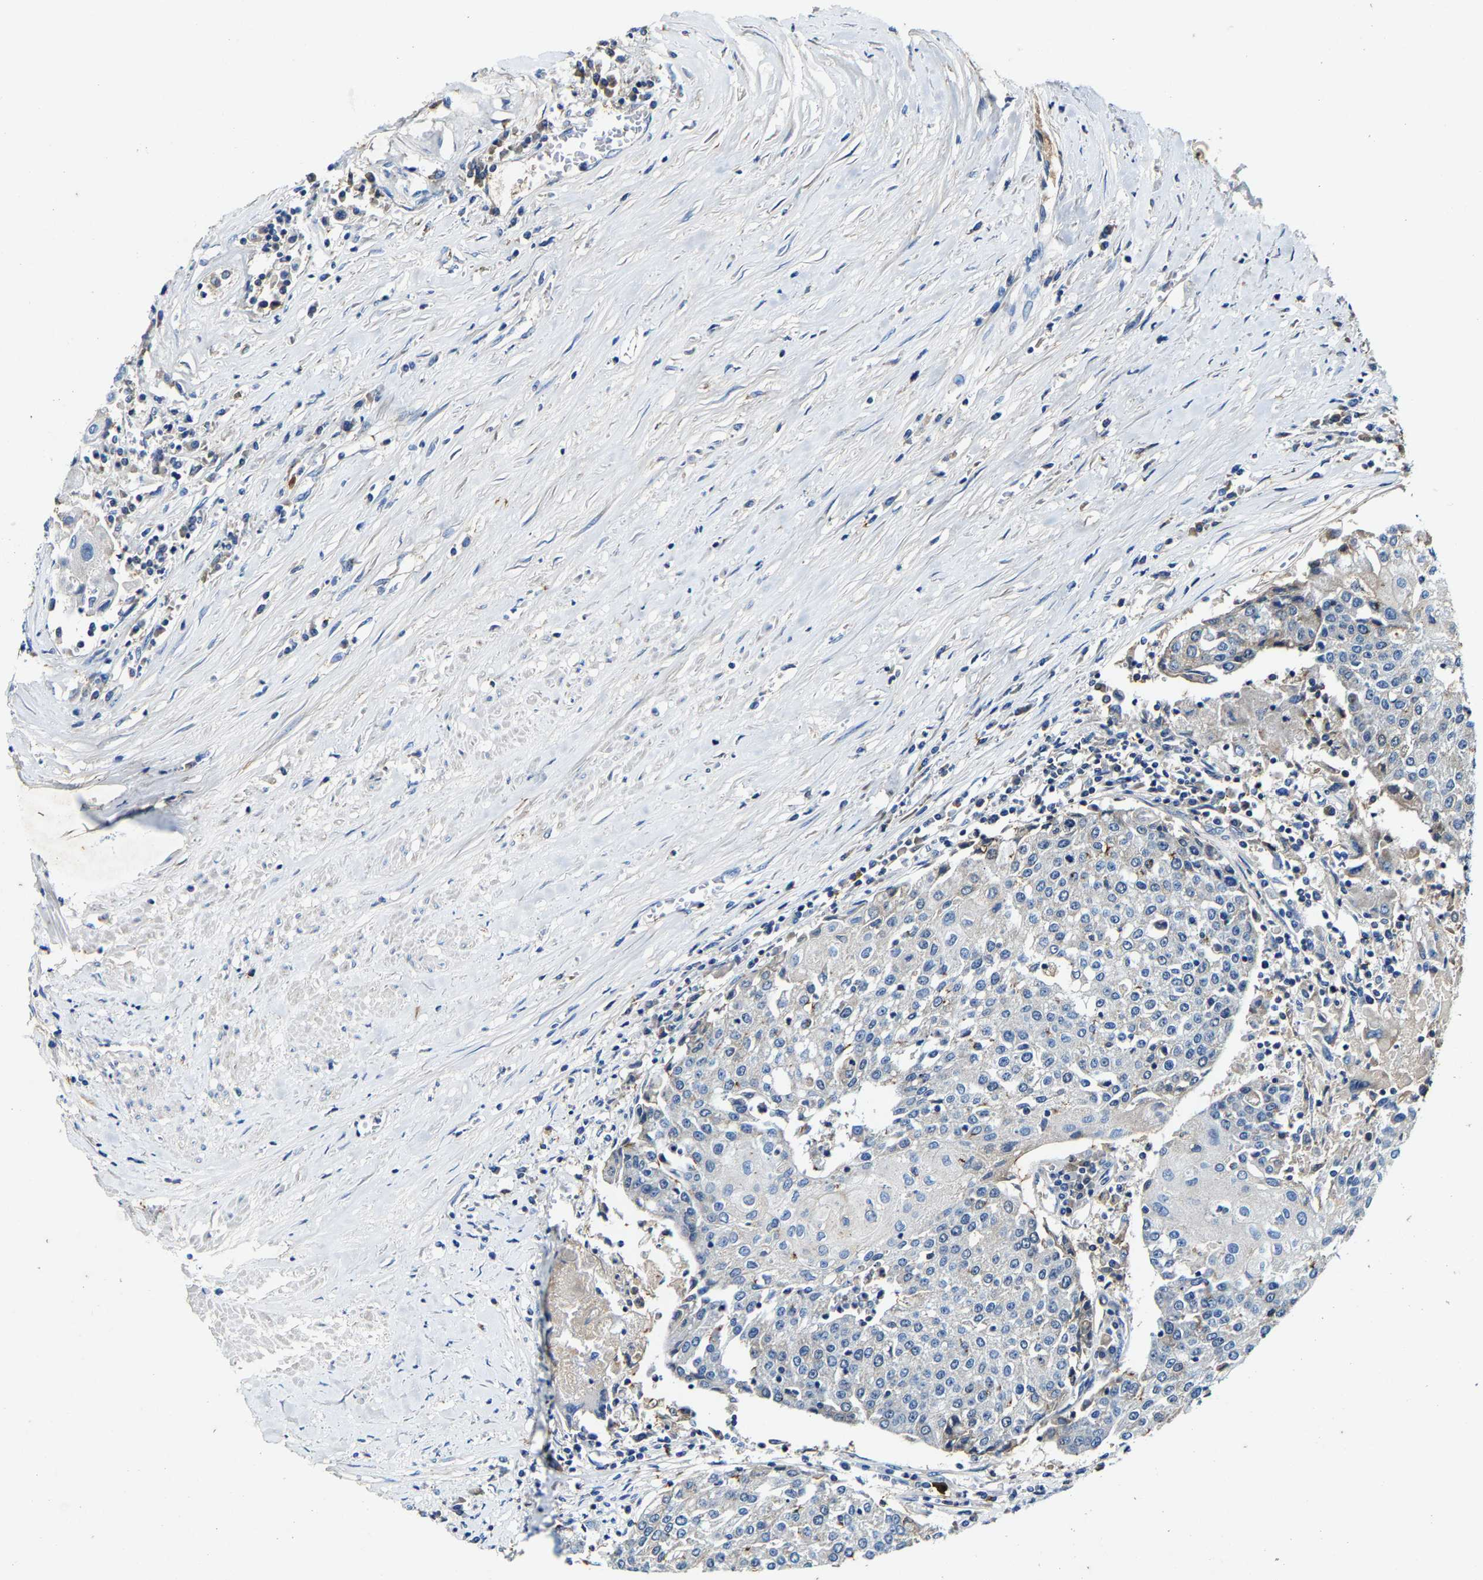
{"staining": {"intensity": "negative", "quantity": "none", "location": "none"}, "tissue": "urothelial cancer", "cell_type": "Tumor cells", "image_type": "cancer", "snomed": [{"axis": "morphology", "description": "Urothelial carcinoma, High grade"}, {"axis": "topography", "description": "Urinary bladder"}], "caption": "This photomicrograph is of urothelial cancer stained with immunohistochemistry (IHC) to label a protein in brown with the nuclei are counter-stained blue. There is no positivity in tumor cells.", "gene": "SLC25A25", "patient": {"sex": "female", "age": 85}}